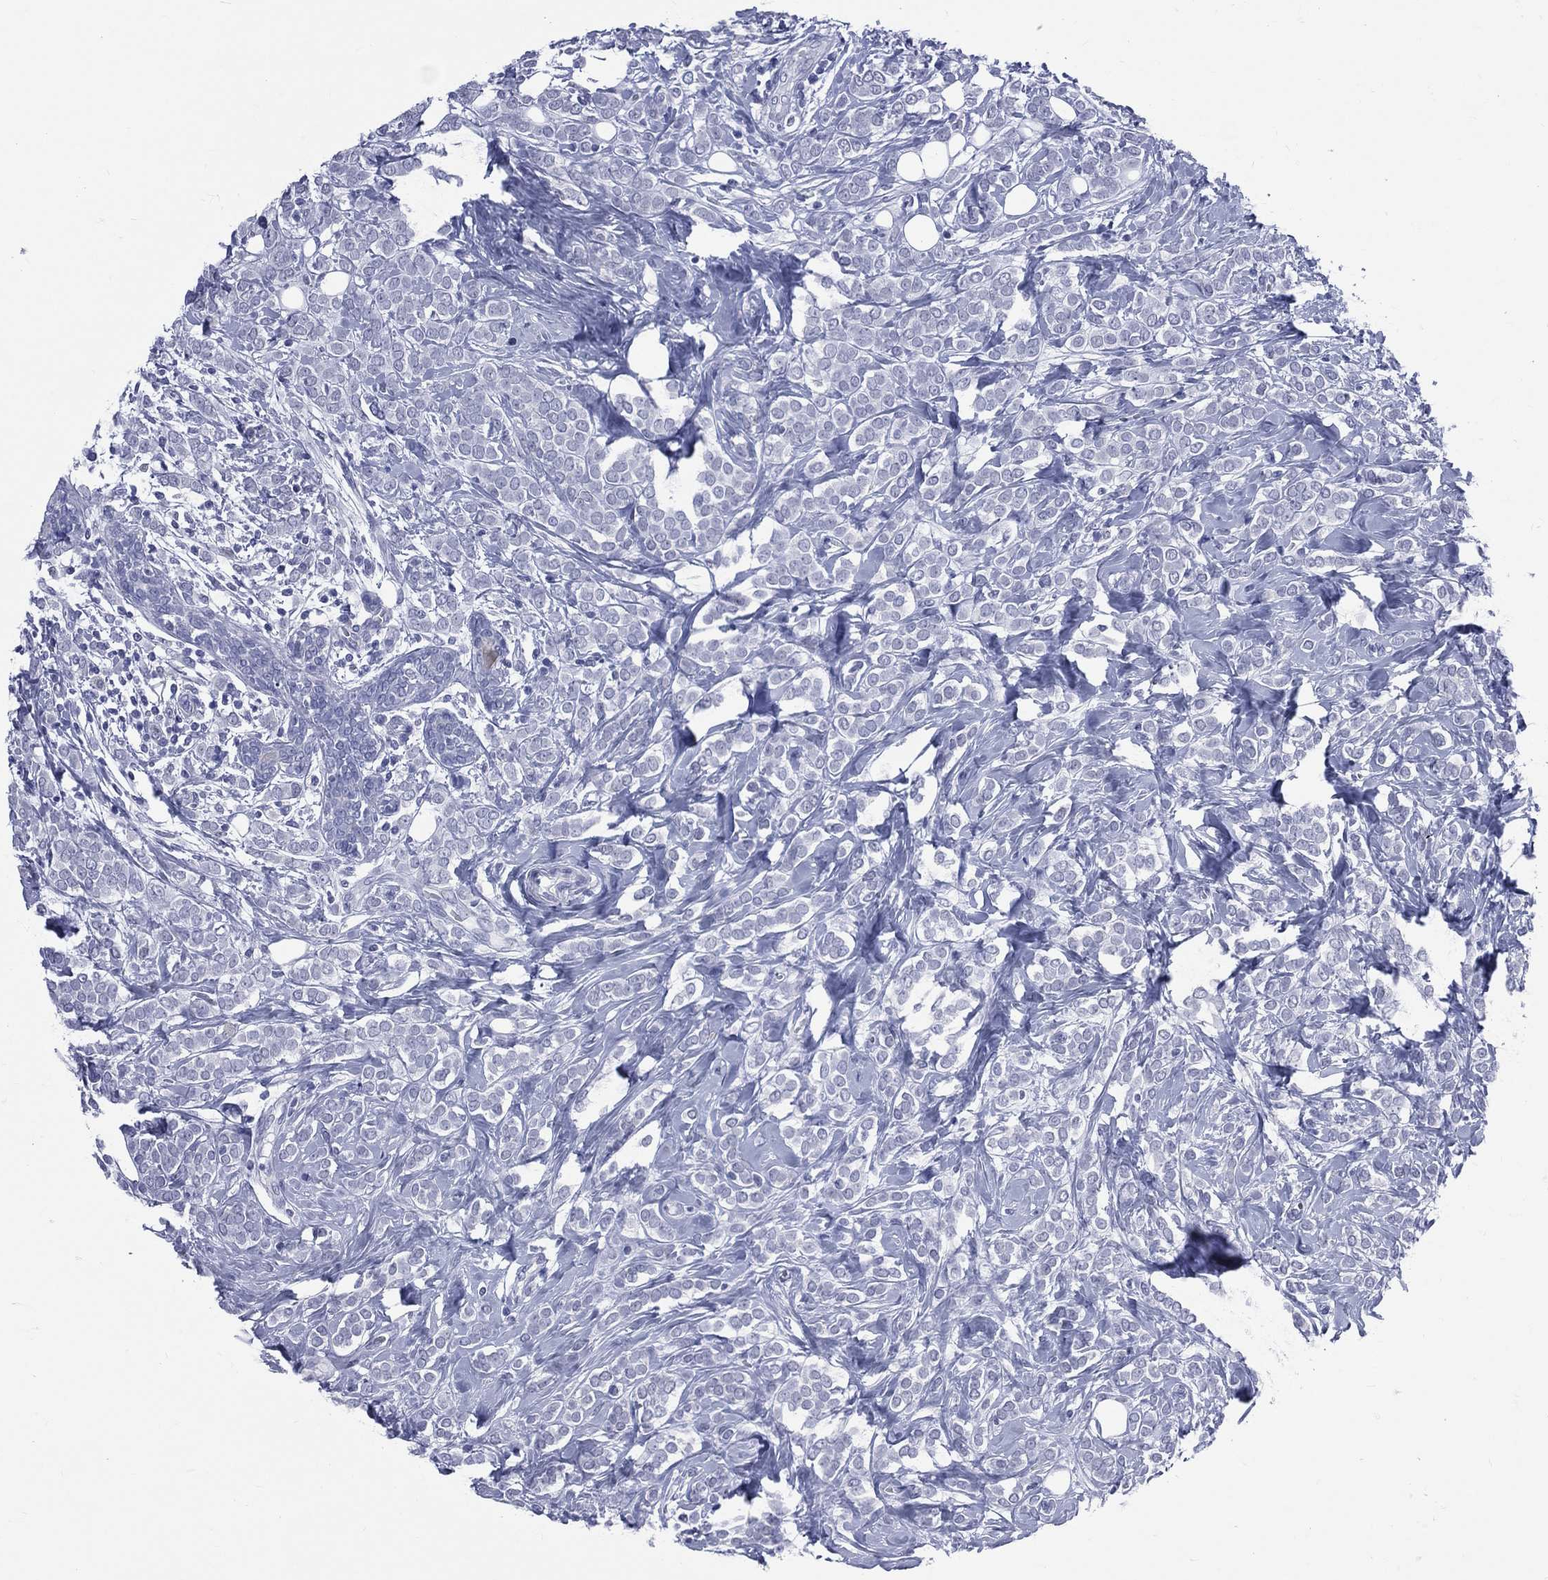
{"staining": {"intensity": "negative", "quantity": "none", "location": "none"}, "tissue": "breast cancer", "cell_type": "Tumor cells", "image_type": "cancer", "snomed": [{"axis": "morphology", "description": "Lobular carcinoma"}, {"axis": "topography", "description": "Breast"}], "caption": "This is a image of immunohistochemistry (IHC) staining of lobular carcinoma (breast), which shows no positivity in tumor cells.", "gene": "MLLT10", "patient": {"sex": "female", "age": 49}}